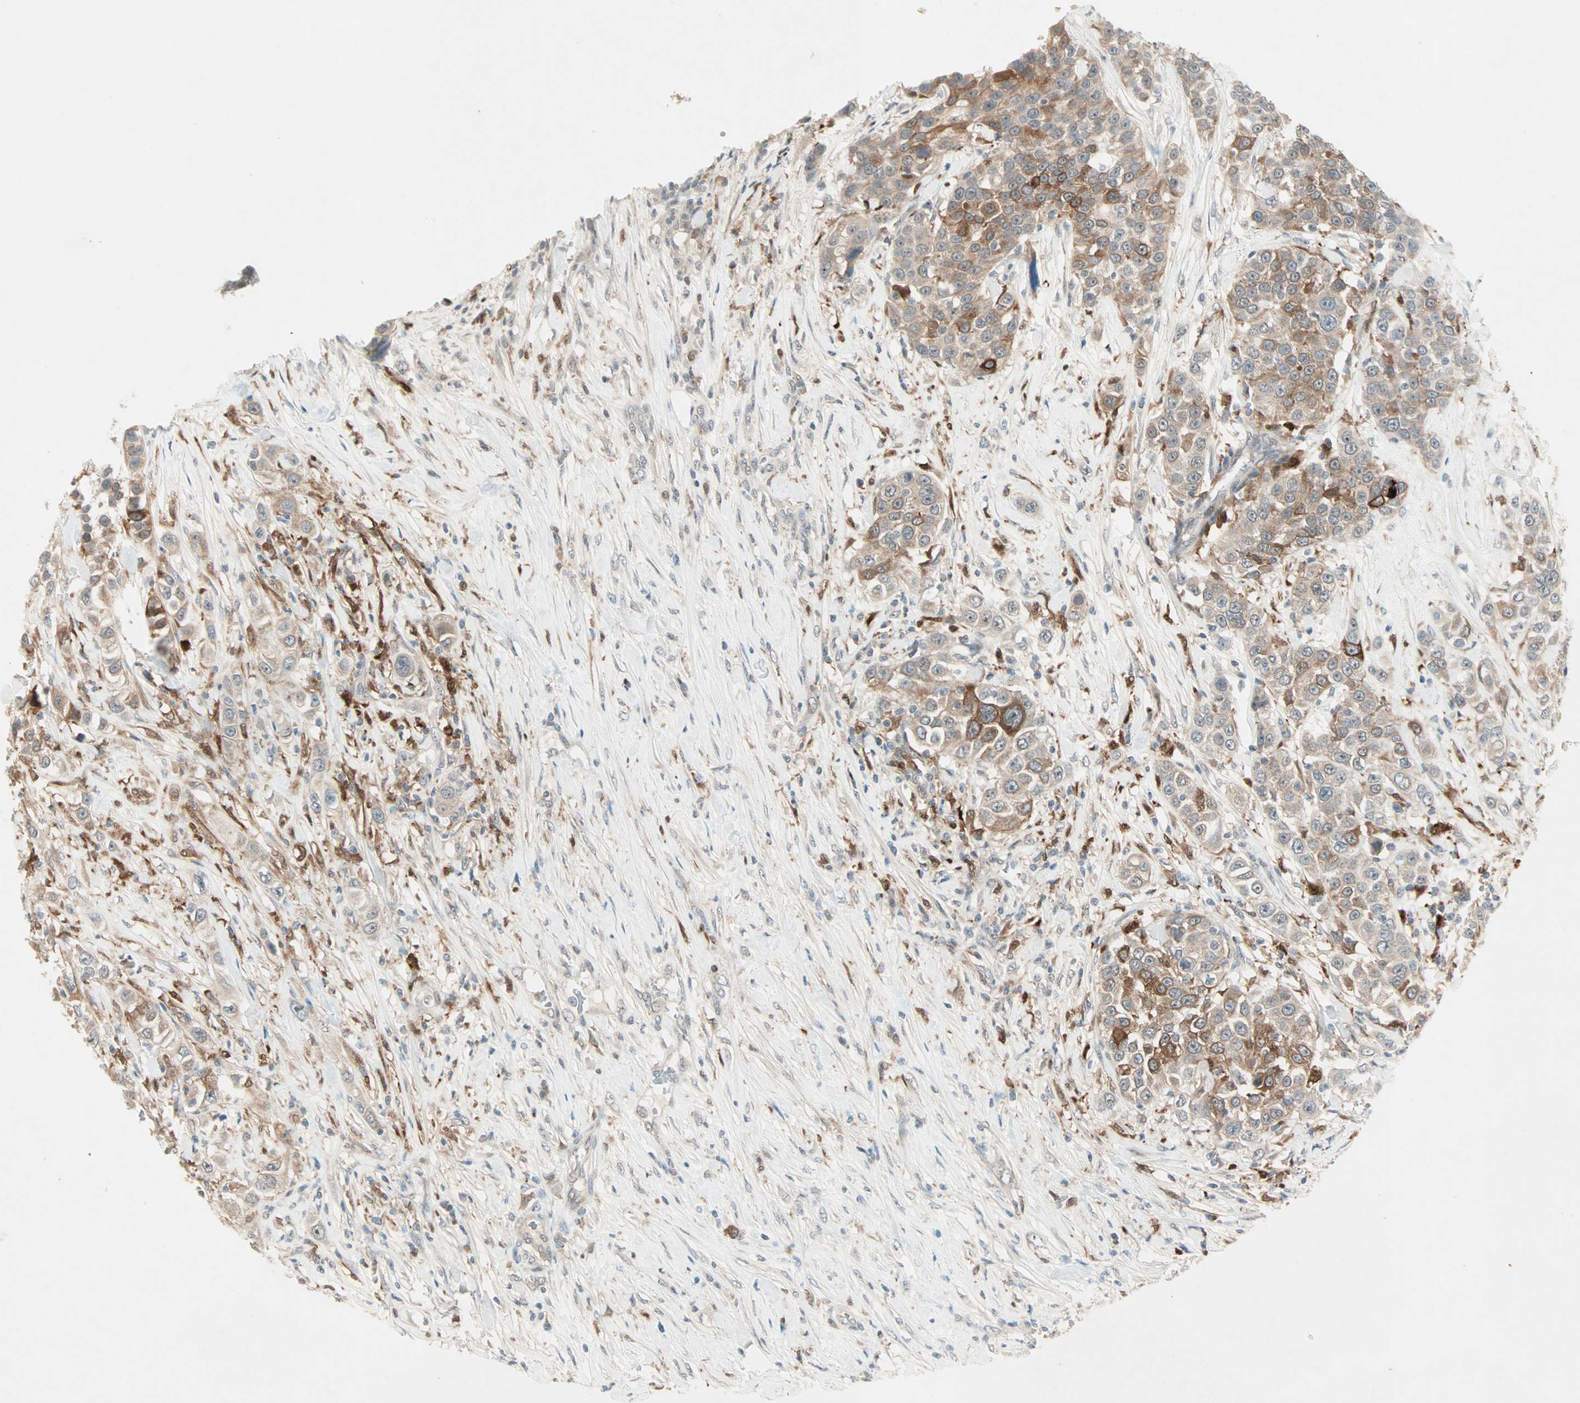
{"staining": {"intensity": "moderate", "quantity": ">75%", "location": "cytoplasmic/membranous"}, "tissue": "urothelial cancer", "cell_type": "Tumor cells", "image_type": "cancer", "snomed": [{"axis": "morphology", "description": "Urothelial carcinoma, High grade"}, {"axis": "topography", "description": "Urinary bladder"}], "caption": "Immunohistochemistry of urothelial carcinoma (high-grade) reveals medium levels of moderate cytoplasmic/membranous staining in about >75% of tumor cells.", "gene": "RTL6", "patient": {"sex": "female", "age": 80}}